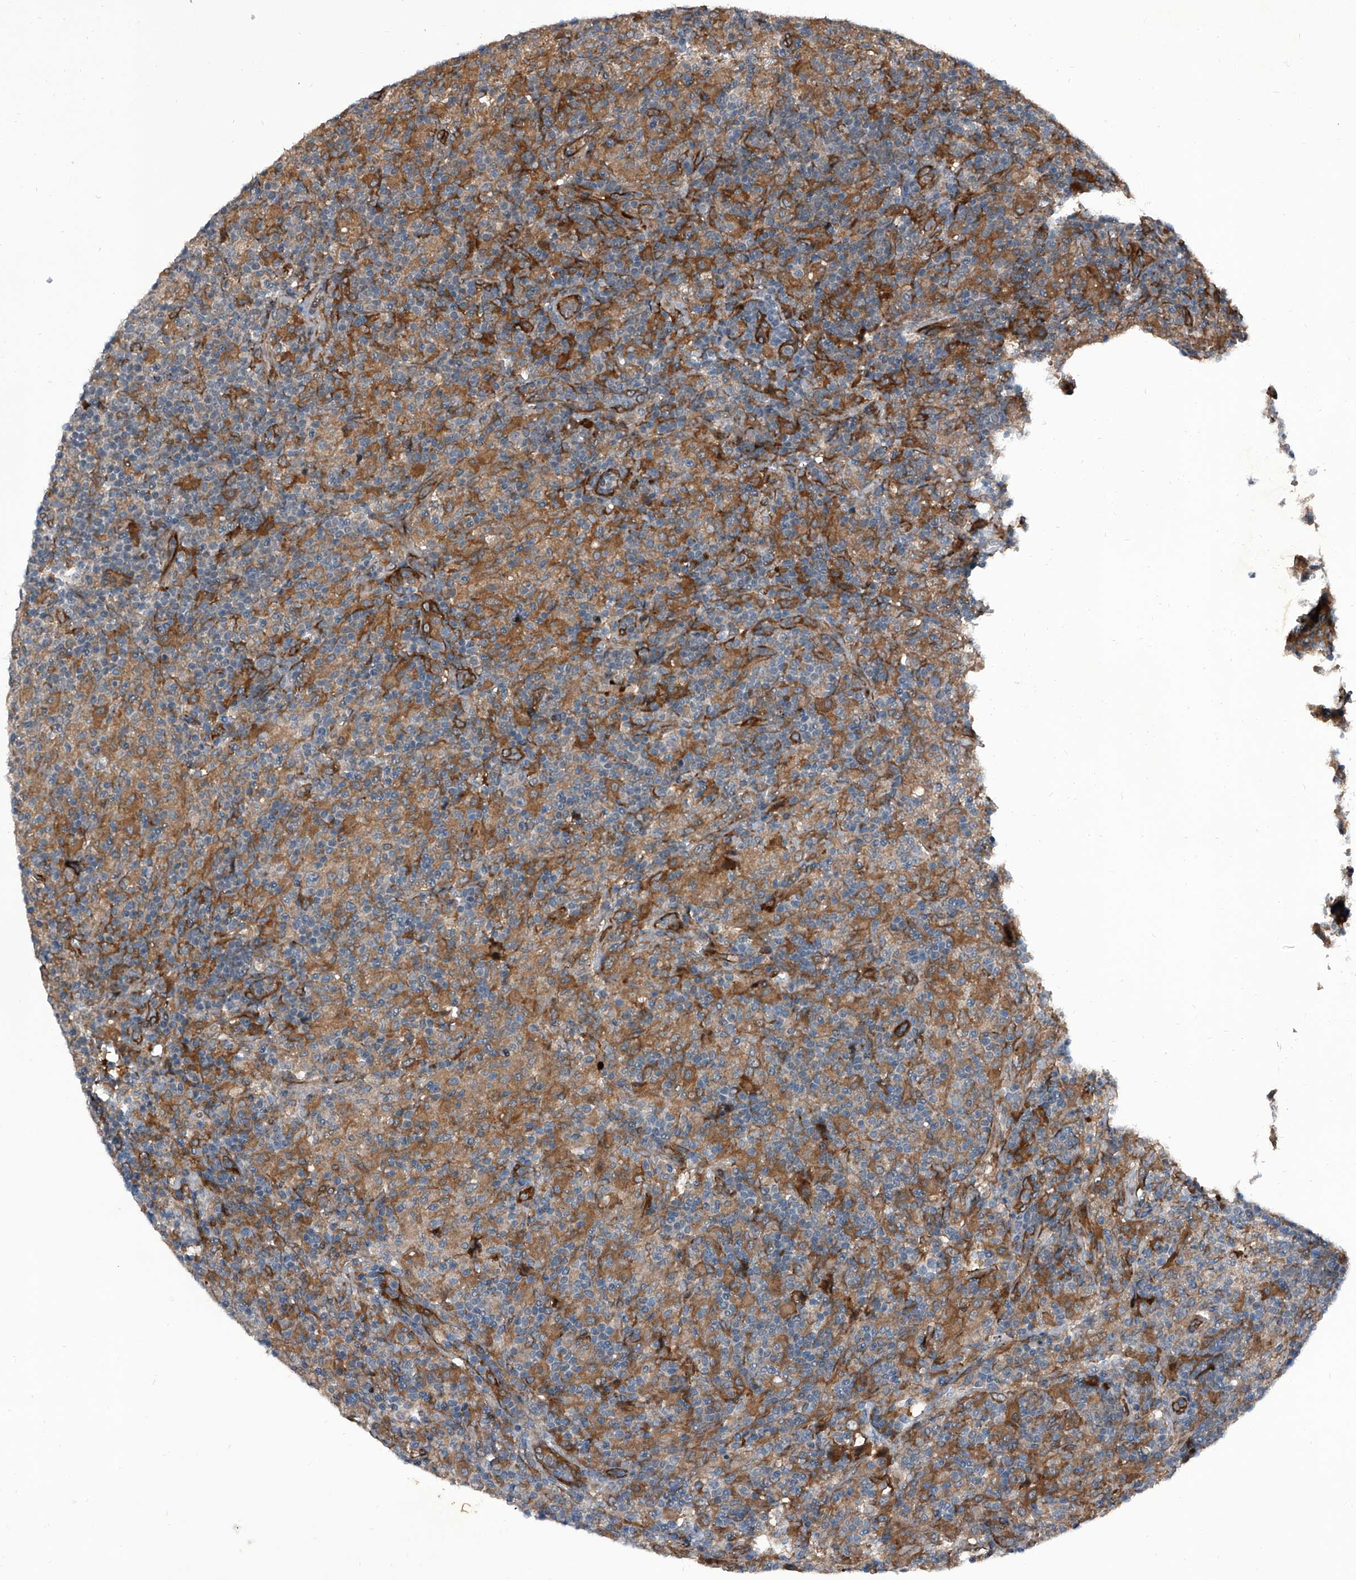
{"staining": {"intensity": "negative", "quantity": "none", "location": "none"}, "tissue": "lymphoma", "cell_type": "Tumor cells", "image_type": "cancer", "snomed": [{"axis": "morphology", "description": "Hodgkin's disease, NOS"}, {"axis": "topography", "description": "Lymph node"}], "caption": "A photomicrograph of human Hodgkin's disease is negative for staining in tumor cells.", "gene": "ELK4", "patient": {"sex": "male", "age": 70}}